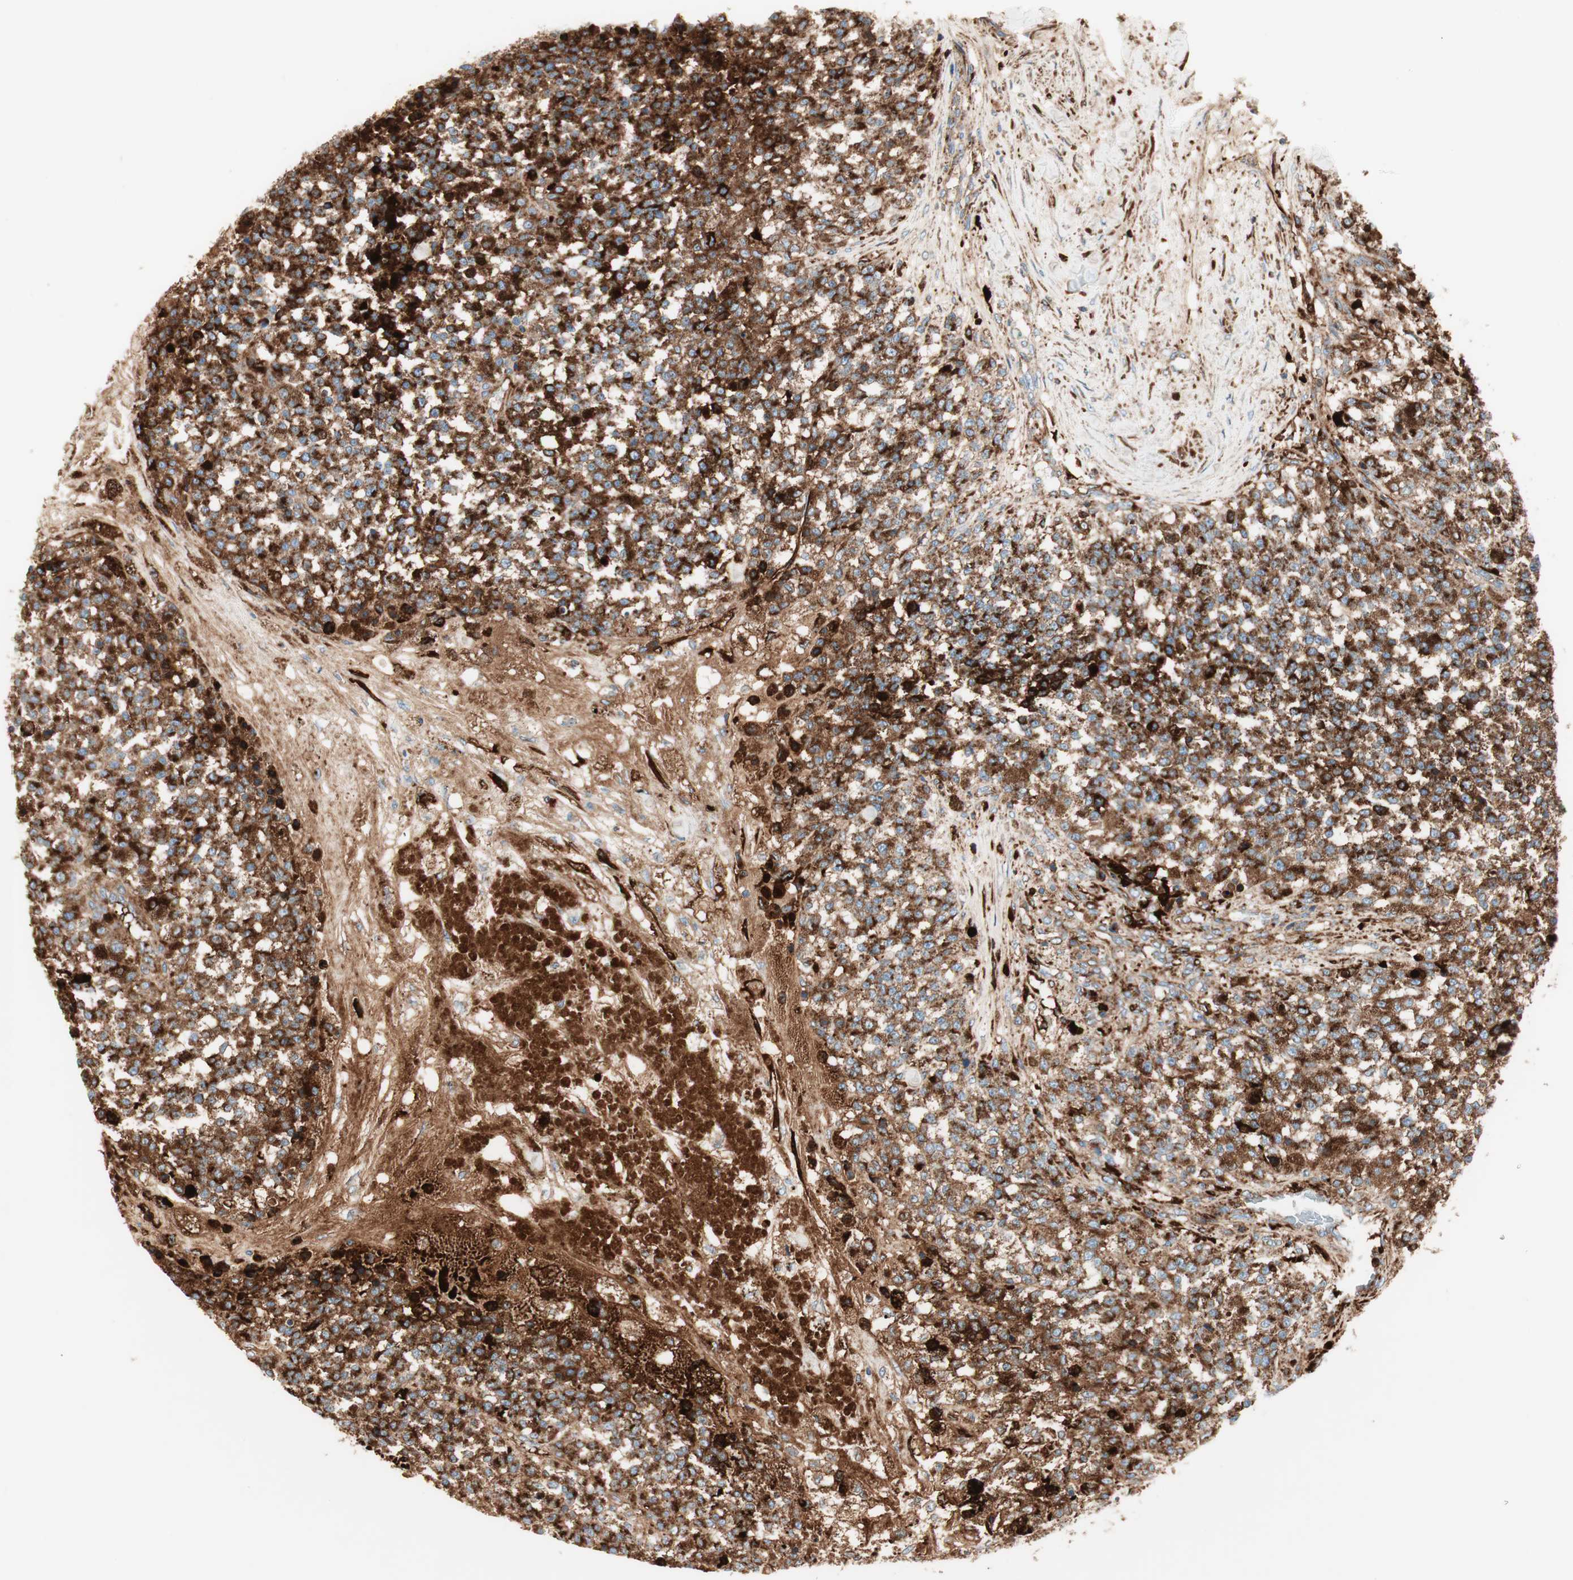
{"staining": {"intensity": "moderate", "quantity": "25%-75%", "location": "cytoplasmic/membranous"}, "tissue": "testis cancer", "cell_type": "Tumor cells", "image_type": "cancer", "snomed": [{"axis": "morphology", "description": "Seminoma, NOS"}, {"axis": "topography", "description": "Testis"}], "caption": "High-magnification brightfield microscopy of testis cancer stained with DAB (3,3'-diaminobenzidine) (brown) and counterstained with hematoxylin (blue). tumor cells exhibit moderate cytoplasmic/membranous expression is identified in approximately25%-75% of cells.", "gene": "ATP6V1G1", "patient": {"sex": "male", "age": 59}}